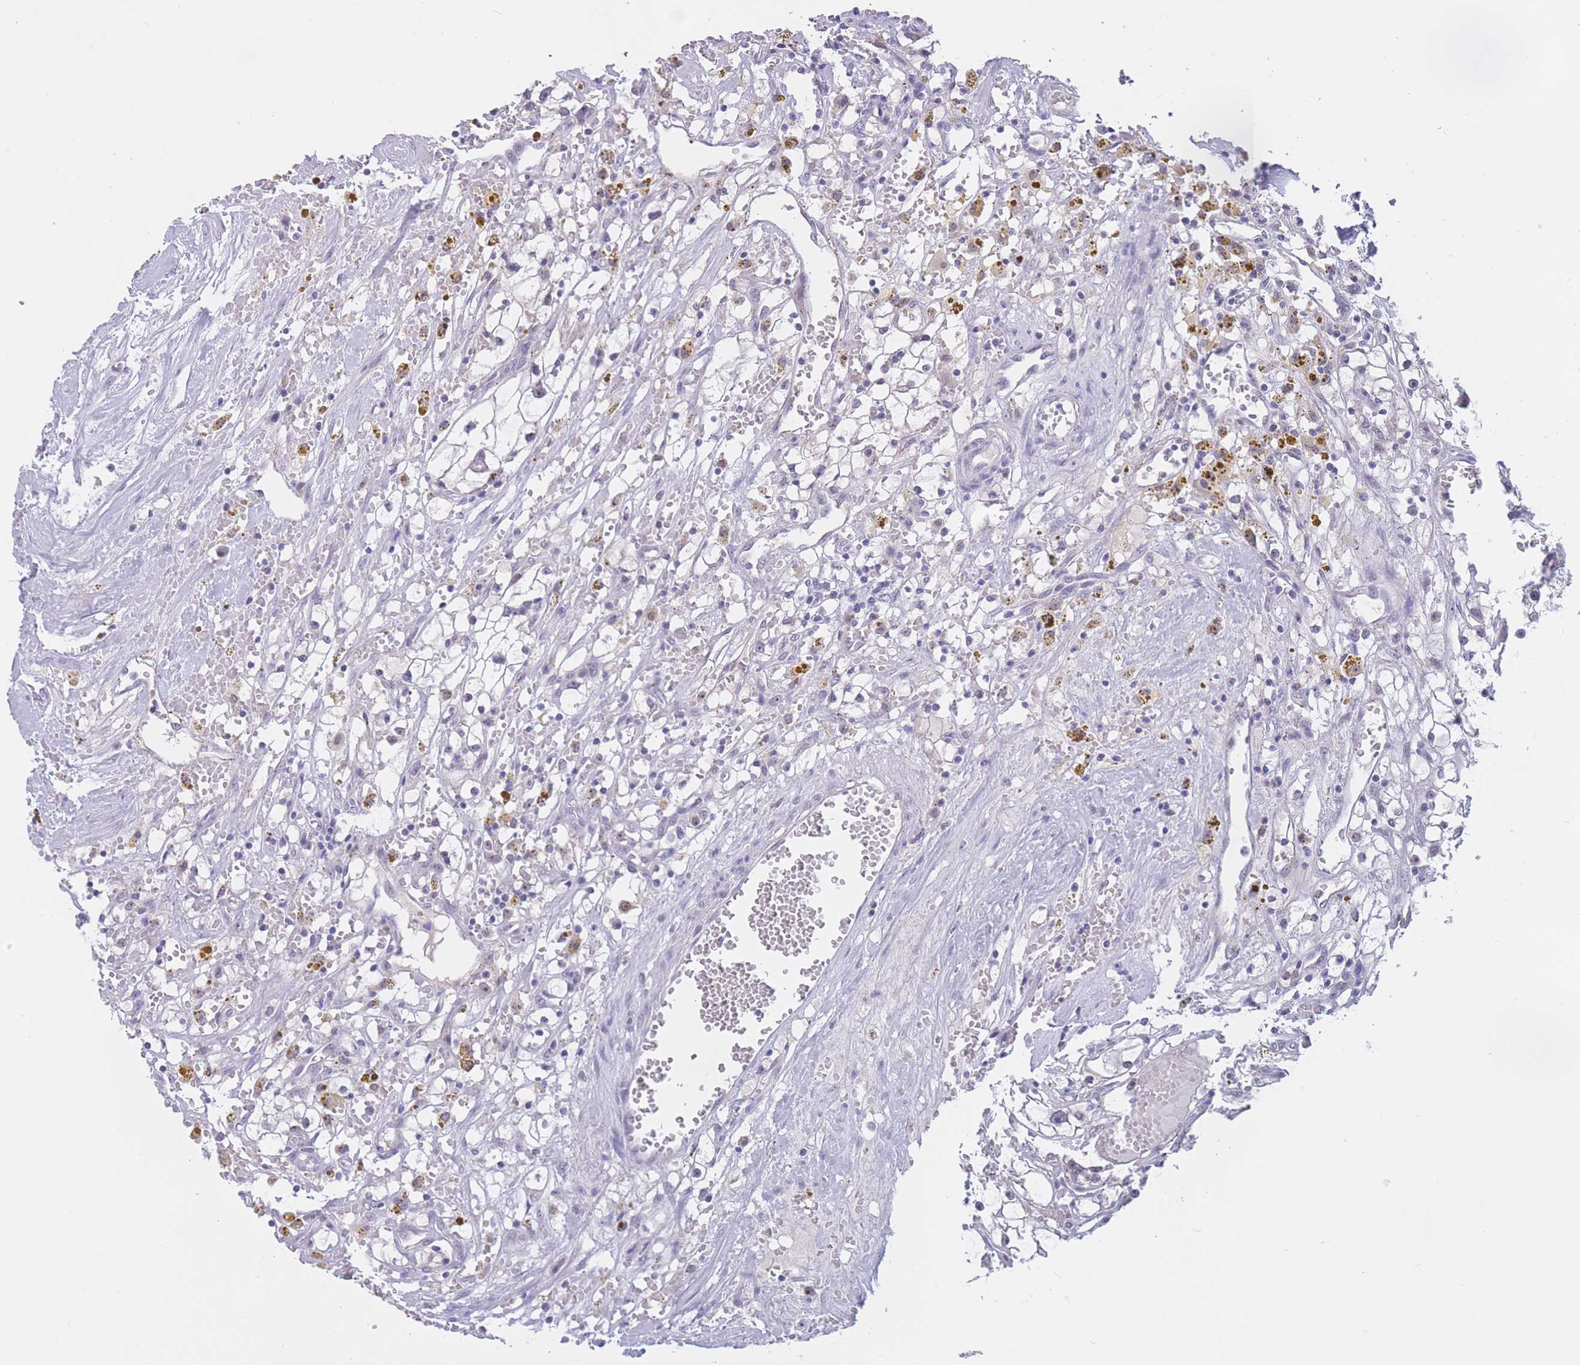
{"staining": {"intensity": "negative", "quantity": "none", "location": "none"}, "tissue": "renal cancer", "cell_type": "Tumor cells", "image_type": "cancer", "snomed": [{"axis": "morphology", "description": "Adenocarcinoma, NOS"}, {"axis": "topography", "description": "Kidney"}], "caption": "Tumor cells are negative for protein expression in human adenocarcinoma (renal).", "gene": "BOP1", "patient": {"sex": "male", "age": 56}}